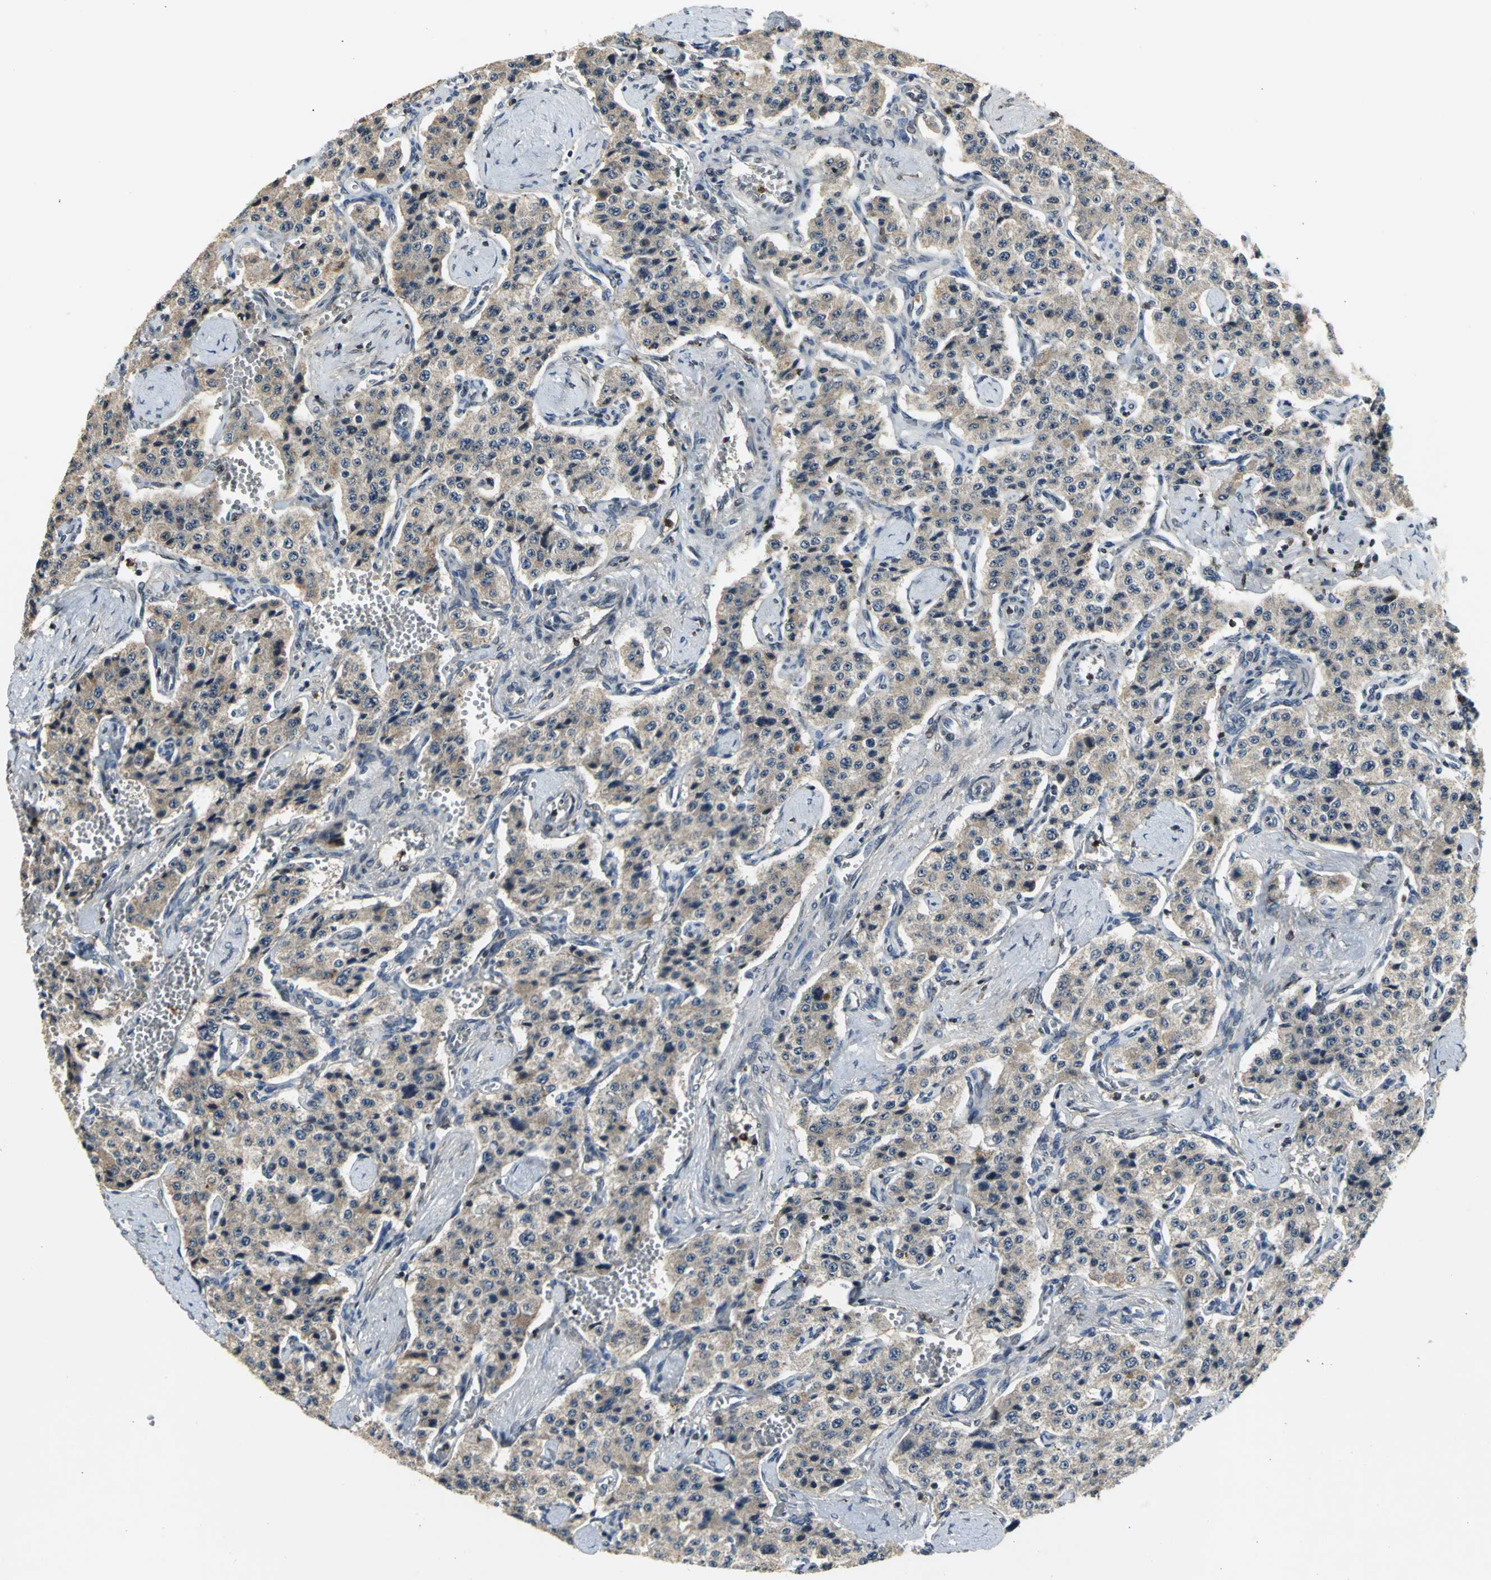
{"staining": {"intensity": "weak", "quantity": ">75%", "location": "cytoplasmic/membranous"}, "tissue": "carcinoid", "cell_type": "Tumor cells", "image_type": "cancer", "snomed": [{"axis": "morphology", "description": "Carcinoid, malignant, NOS"}, {"axis": "topography", "description": "Small intestine"}], "caption": "This photomicrograph demonstrates IHC staining of human malignant carcinoid, with low weak cytoplasmic/membranous positivity in about >75% of tumor cells.", "gene": "AHR", "patient": {"sex": "male", "age": 52}}